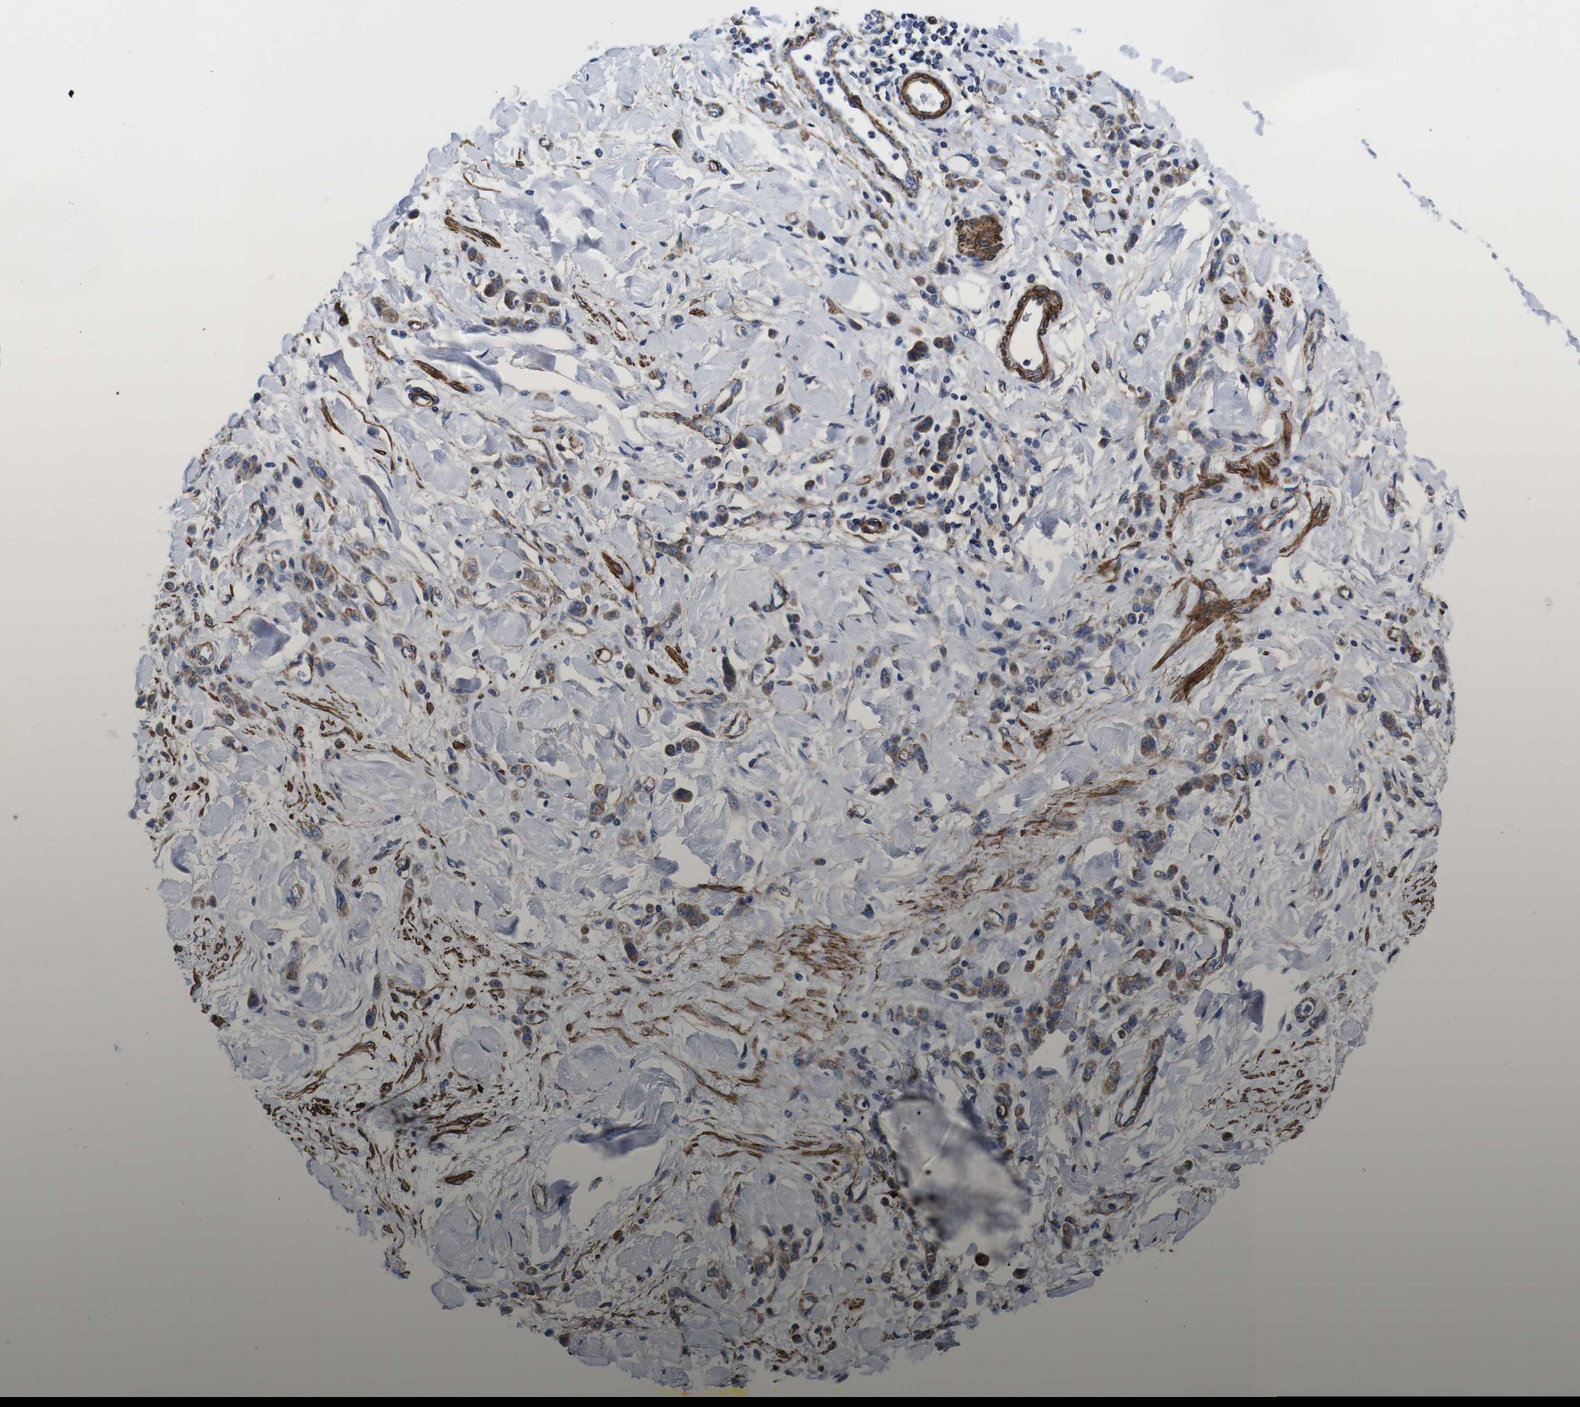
{"staining": {"intensity": "moderate", "quantity": ">75%", "location": "cytoplasmic/membranous"}, "tissue": "stomach cancer", "cell_type": "Tumor cells", "image_type": "cancer", "snomed": [{"axis": "morphology", "description": "Normal tissue, NOS"}, {"axis": "morphology", "description": "Adenocarcinoma, NOS"}, {"axis": "topography", "description": "Stomach"}], "caption": "Stomach cancer (adenocarcinoma) stained with a brown dye reveals moderate cytoplasmic/membranous positive expression in about >75% of tumor cells.", "gene": "WNT10A", "patient": {"sex": "male", "age": 82}}